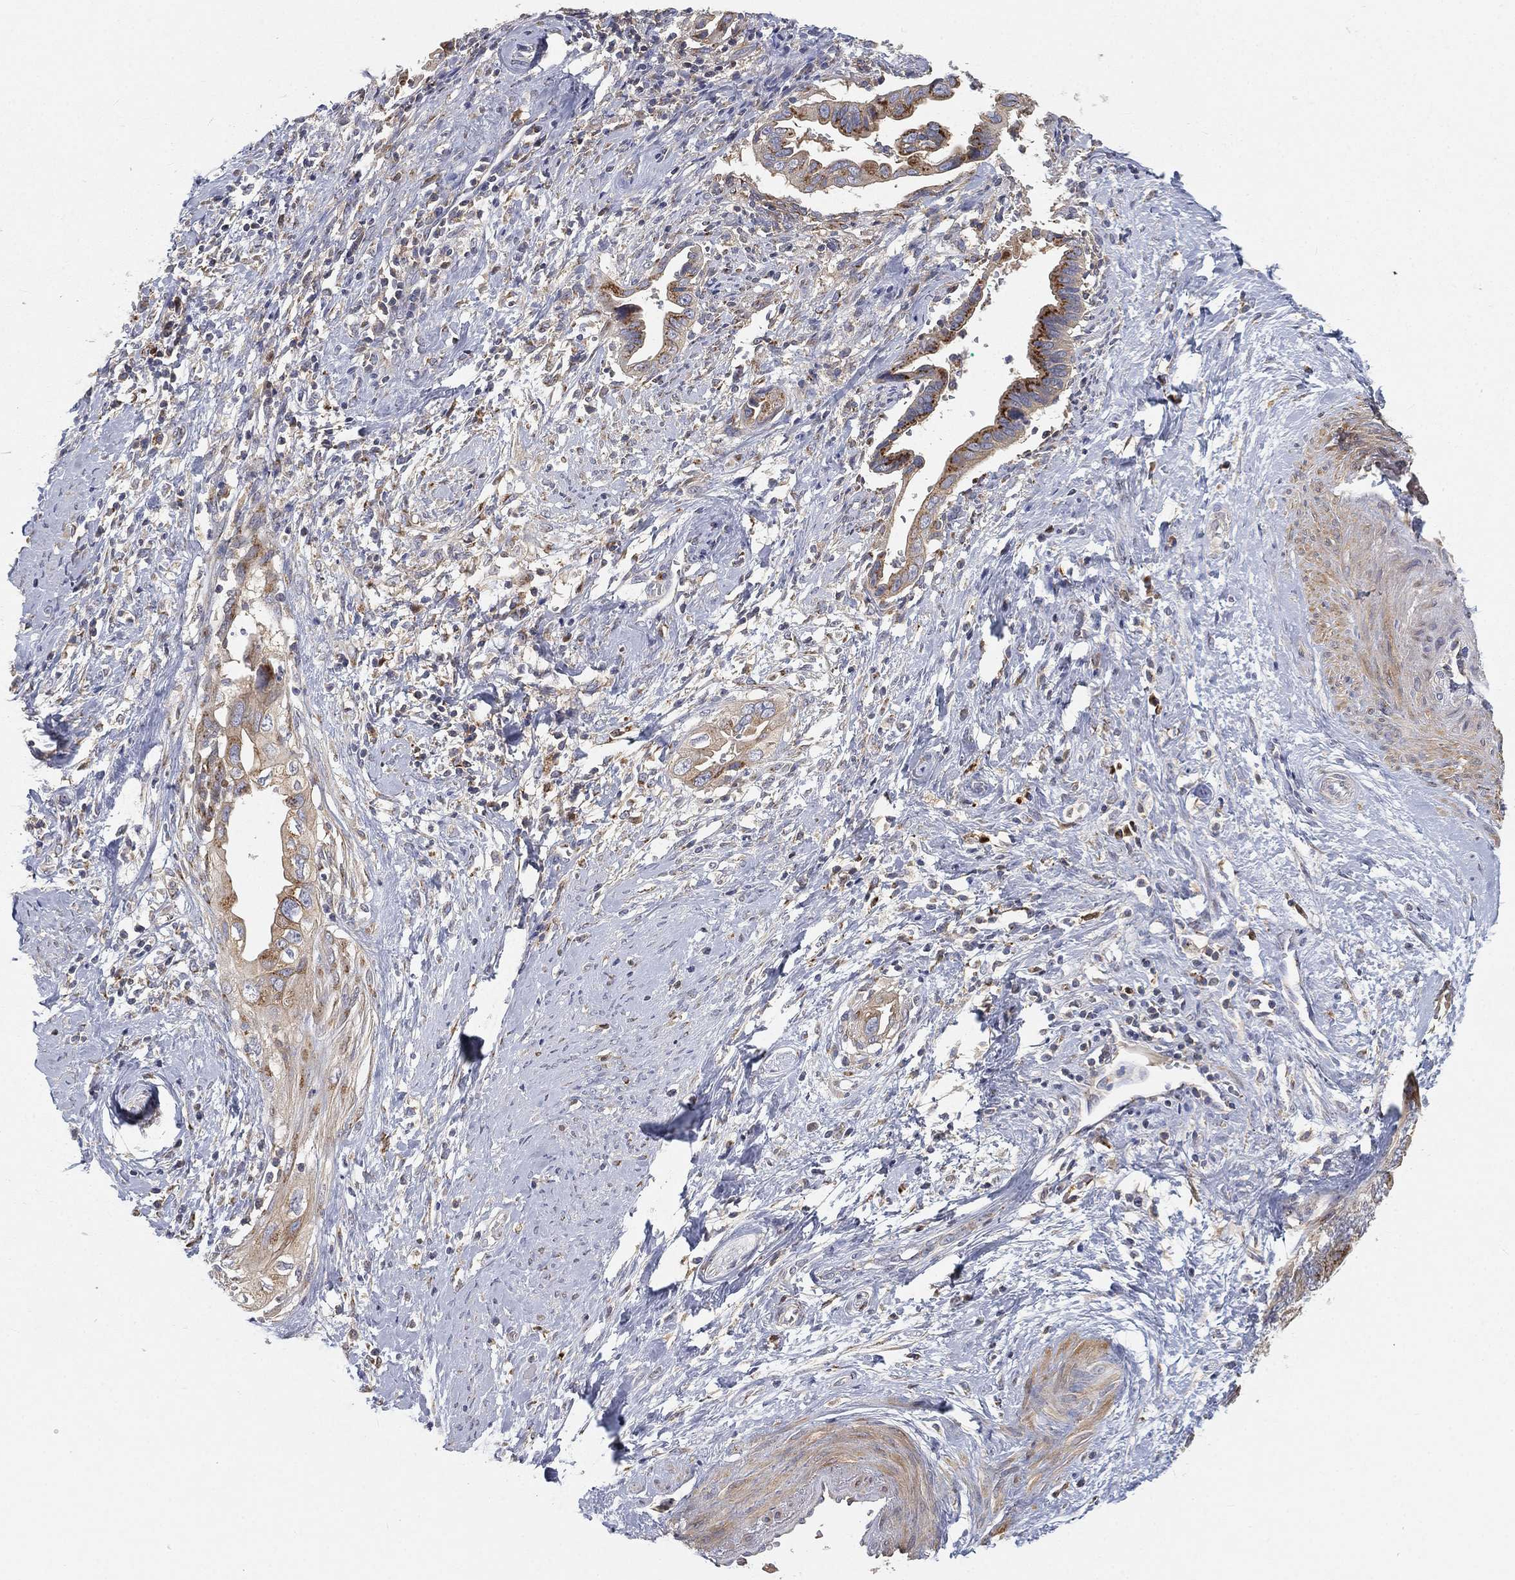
{"staining": {"intensity": "strong", "quantity": "25%-75%", "location": "cytoplasmic/membranous"}, "tissue": "cervical cancer", "cell_type": "Tumor cells", "image_type": "cancer", "snomed": [{"axis": "morphology", "description": "Adenocarcinoma, NOS"}, {"axis": "topography", "description": "Cervix"}], "caption": "Immunohistochemistry image of human cervical cancer stained for a protein (brown), which displays high levels of strong cytoplasmic/membranous positivity in approximately 25%-75% of tumor cells.", "gene": "CTSL", "patient": {"sex": "female", "age": 42}}